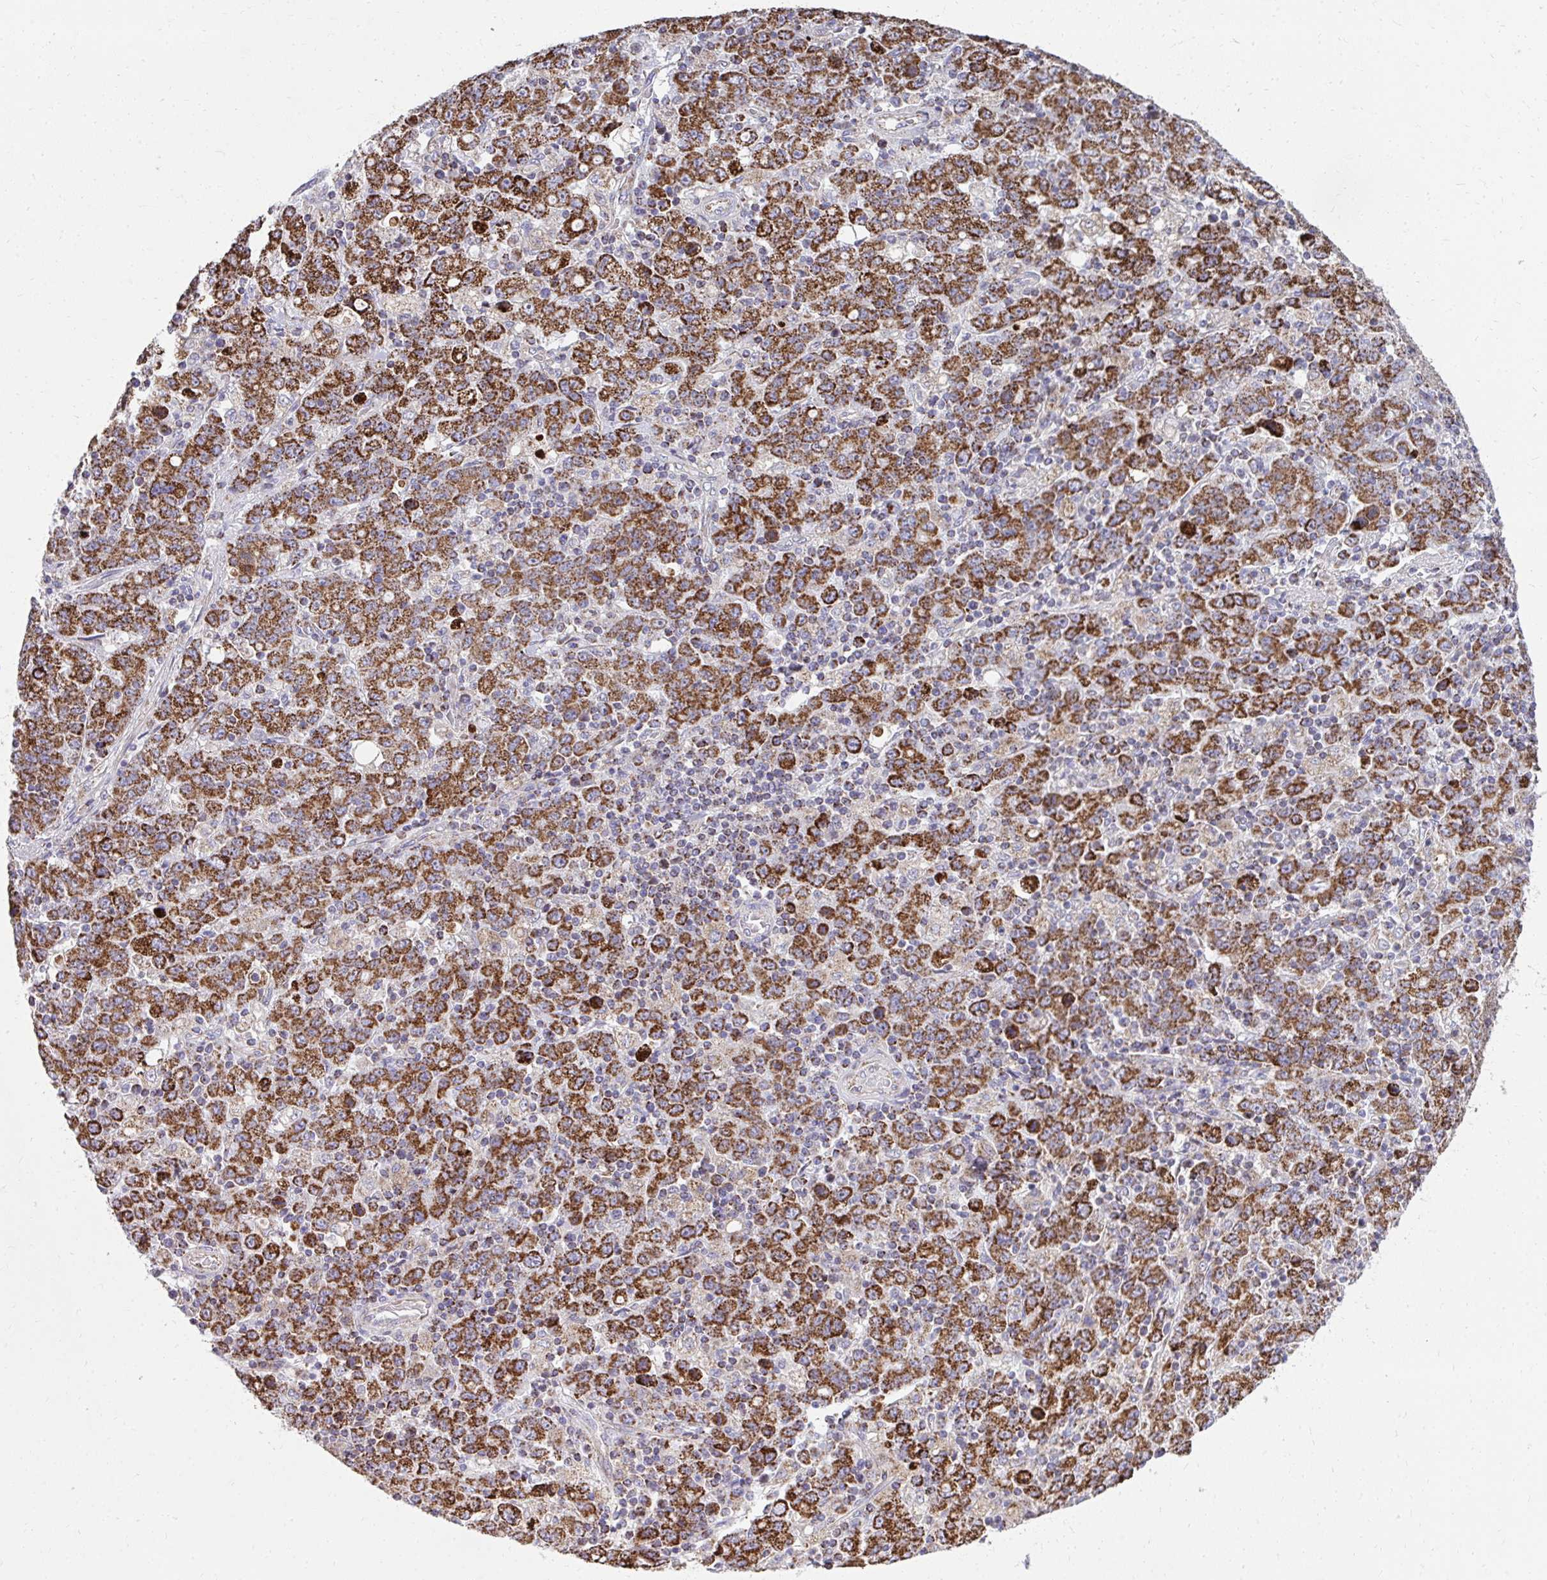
{"staining": {"intensity": "strong", "quantity": ">75%", "location": "cytoplasmic/membranous"}, "tissue": "stomach cancer", "cell_type": "Tumor cells", "image_type": "cancer", "snomed": [{"axis": "morphology", "description": "Adenocarcinoma, NOS"}, {"axis": "topography", "description": "Stomach, upper"}], "caption": "DAB immunohistochemical staining of human stomach cancer demonstrates strong cytoplasmic/membranous protein staining in approximately >75% of tumor cells.", "gene": "PRRG3", "patient": {"sex": "male", "age": 69}}